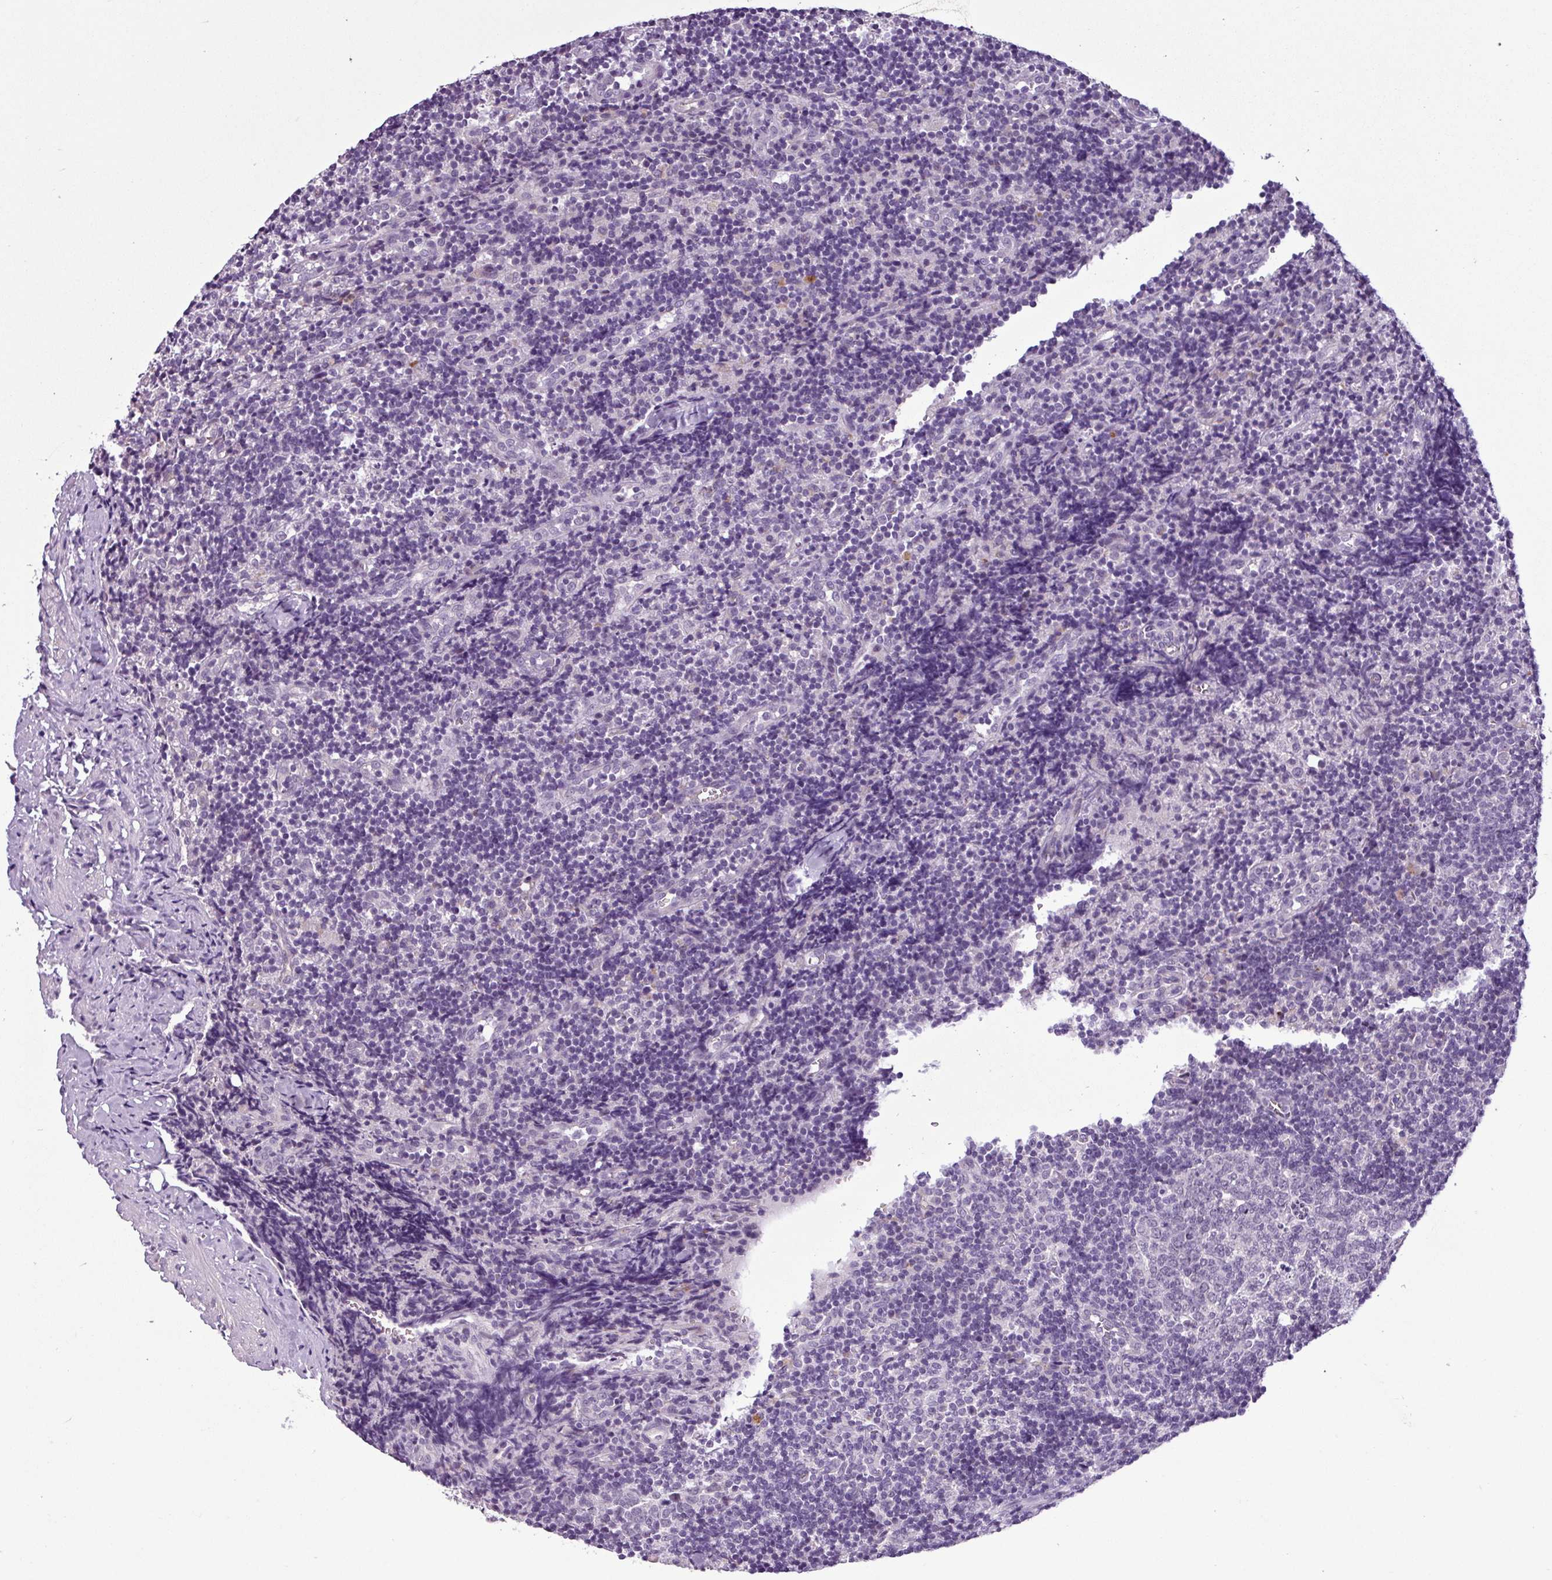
{"staining": {"intensity": "weak", "quantity": "25%-75%", "location": "cytoplasmic/membranous"}, "tissue": "lymph node", "cell_type": "Germinal center cells", "image_type": "normal", "snomed": [{"axis": "morphology", "description": "Normal tissue, NOS"}, {"axis": "topography", "description": "Lymph node"}], "caption": "Unremarkable lymph node reveals weak cytoplasmic/membranous expression in about 25%-75% of germinal center cells The protein is shown in brown color, while the nuclei are stained blue..", "gene": "C9orf24", "patient": {"sex": "female", "age": 52}}